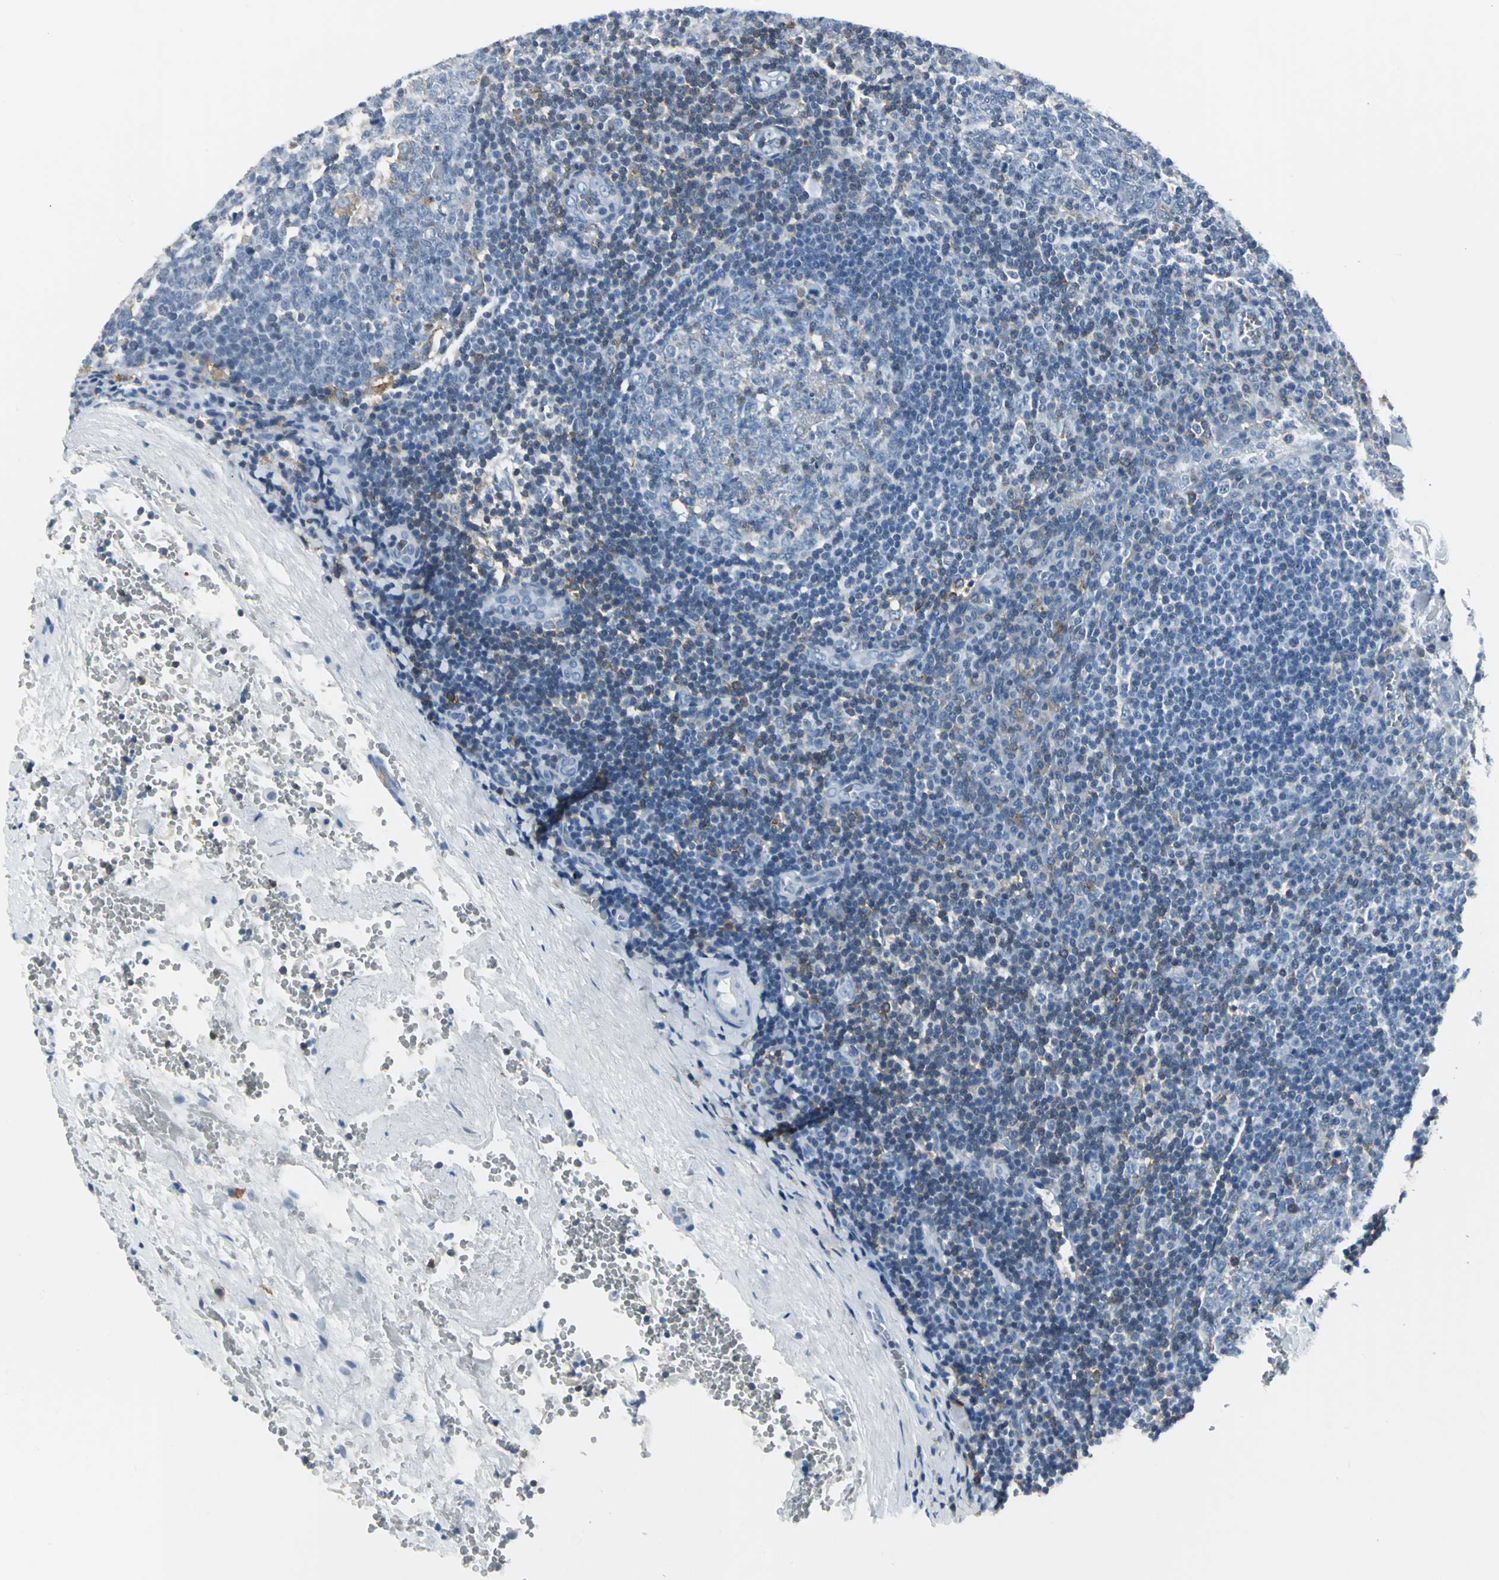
{"staining": {"intensity": "negative", "quantity": "none", "location": "none"}, "tissue": "tonsil", "cell_type": "Germinal center cells", "image_type": "normal", "snomed": [{"axis": "morphology", "description": "Normal tissue, NOS"}, {"axis": "topography", "description": "Tonsil"}], "caption": "Immunohistochemistry photomicrograph of benign tonsil: human tonsil stained with DAB displays no significant protein expression in germinal center cells.", "gene": "IQGAP2", "patient": {"sex": "male", "age": 31}}